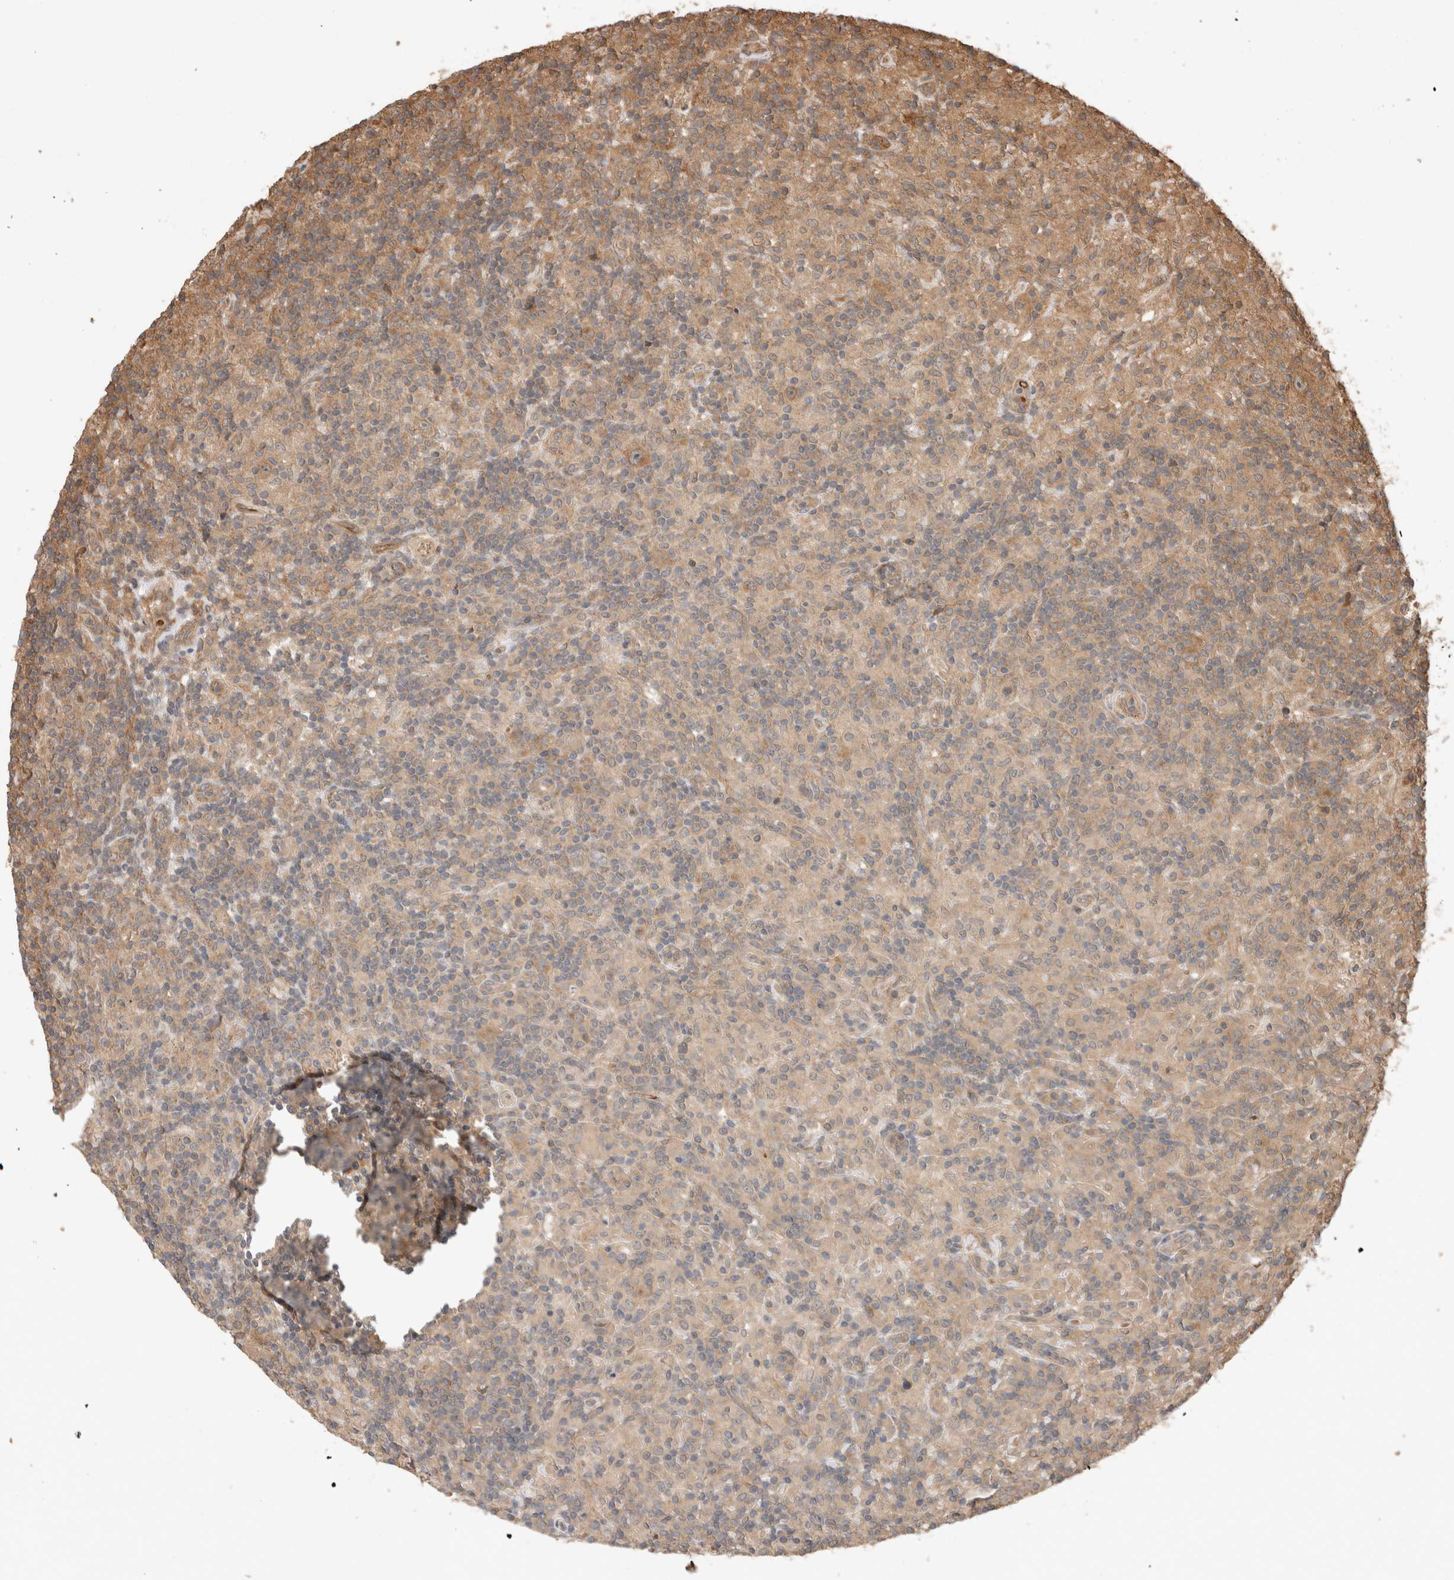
{"staining": {"intensity": "moderate", "quantity": ">75%", "location": "cytoplasmic/membranous"}, "tissue": "lymphoma", "cell_type": "Tumor cells", "image_type": "cancer", "snomed": [{"axis": "morphology", "description": "Hodgkin's disease, NOS"}, {"axis": "topography", "description": "Lymph node"}], "caption": "Lymphoma stained with a protein marker exhibits moderate staining in tumor cells.", "gene": "OTUD6B", "patient": {"sex": "male", "age": 70}}